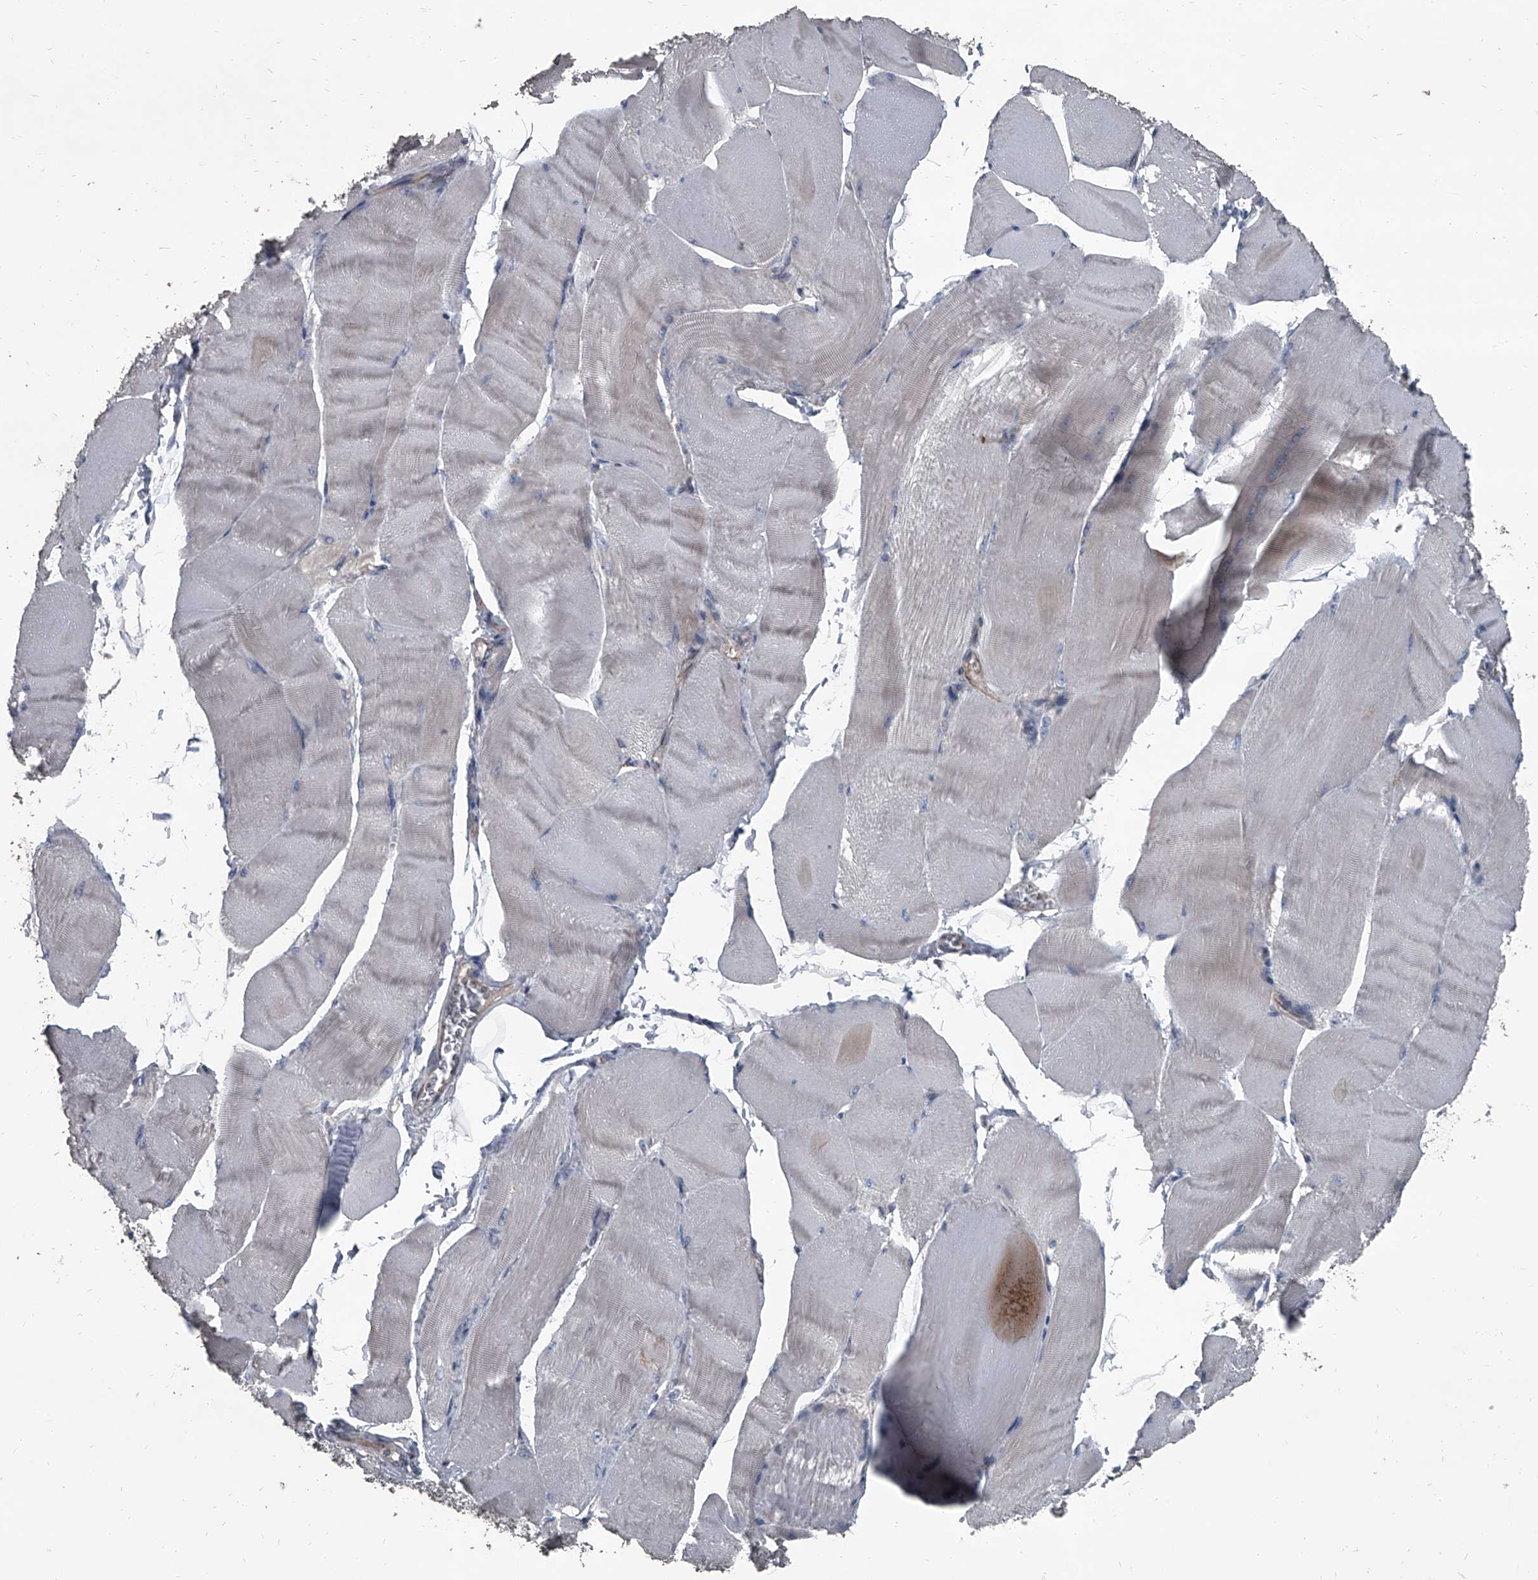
{"staining": {"intensity": "negative", "quantity": "none", "location": "none"}, "tissue": "skeletal muscle", "cell_type": "Myocytes", "image_type": "normal", "snomed": [{"axis": "morphology", "description": "Normal tissue, NOS"}, {"axis": "morphology", "description": "Basal cell carcinoma"}, {"axis": "topography", "description": "Skeletal muscle"}], "caption": "An image of skeletal muscle stained for a protein shows no brown staining in myocytes. (Stains: DAB immunohistochemistry (IHC) with hematoxylin counter stain, Microscopy: brightfield microscopy at high magnification).", "gene": "OARD1", "patient": {"sex": "female", "age": 64}}